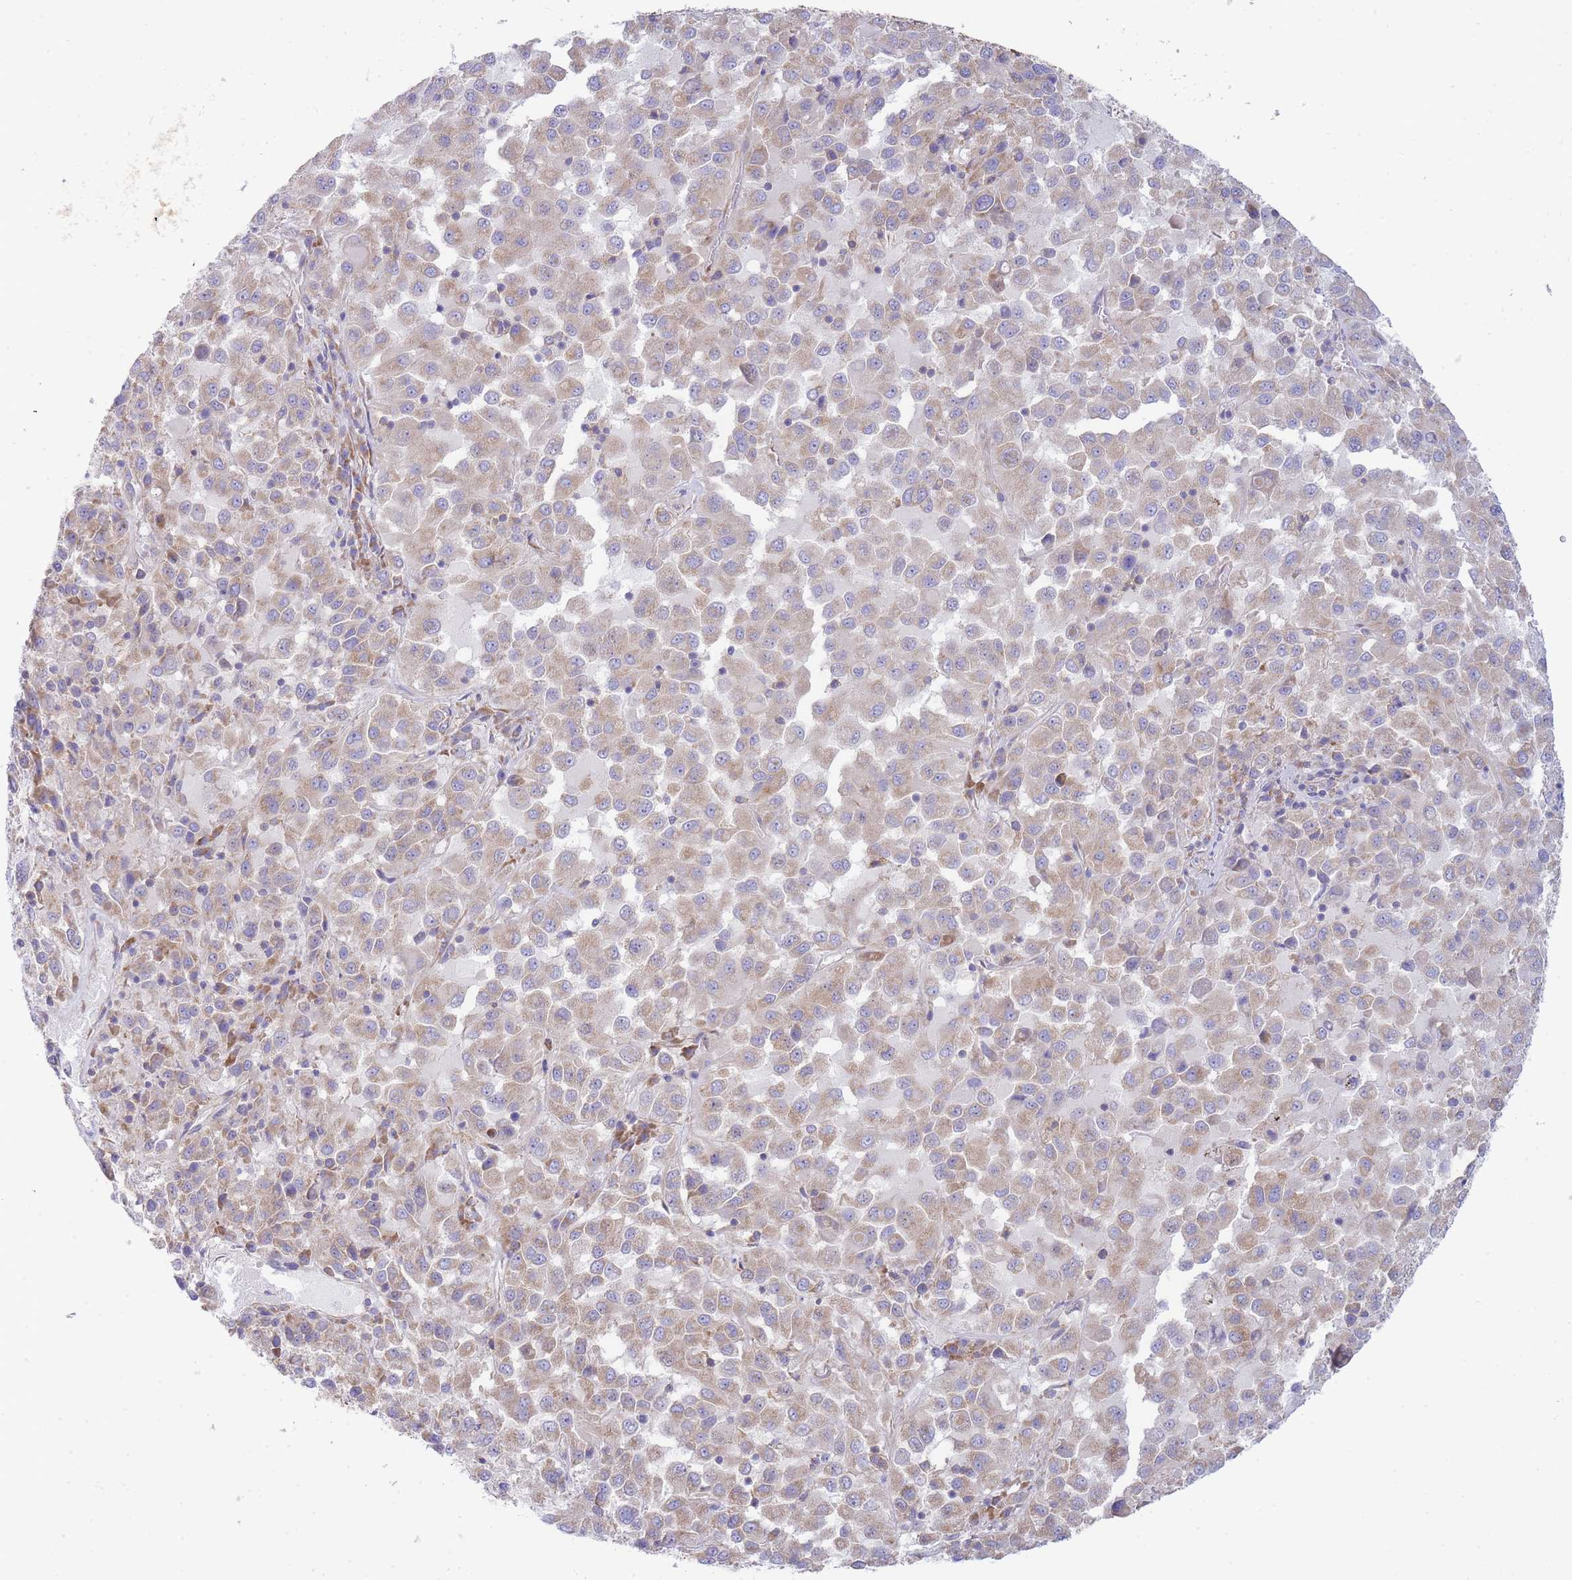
{"staining": {"intensity": "weak", "quantity": "25%-75%", "location": "cytoplasmic/membranous"}, "tissue": "melanoma", "cell_type": "Tumor cells", "image_type": "cancer", "snomed": [{"axis": "morphology", "description": "Malignant melanoma, Metastatic site"}, {"axis": "topography", "description": "Lung"}], "caption": "Immunohistochemistry of human melanoma demonstrates low levels of weak cytoplasmic/membranous positivity in approximately 25%-75% of tumor cells.", "gene": "SH2B2", "patient": {"sex": "male", "age": 64}}